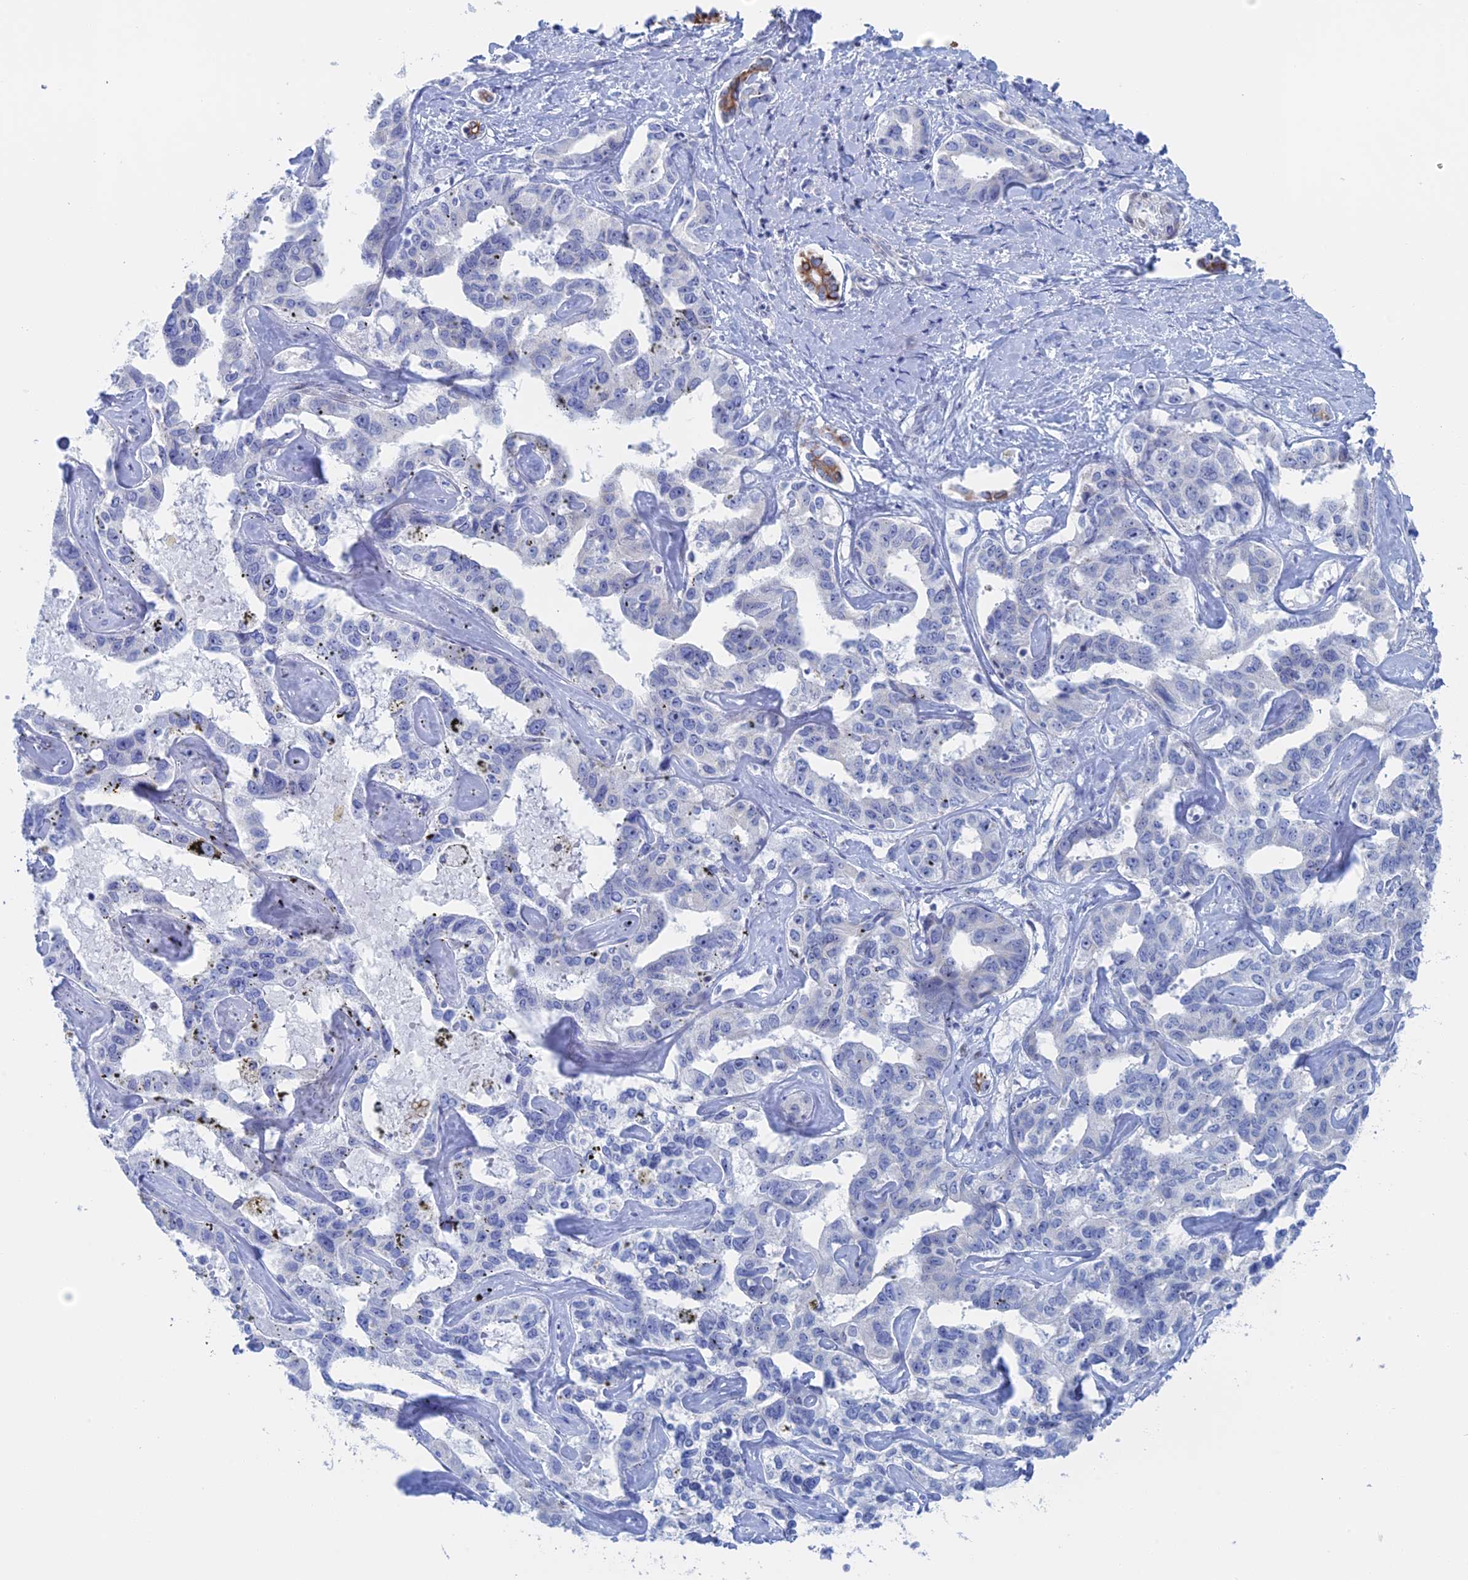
{"staining": {"intensity": "negative", "quantity": "none", "location": "none"}, "tissue": "liver cancer", "cell_type": "Tumor cells", "image_type": "cancer", "snomed": [{"axis": "morphology", "description": "Cholangiocarcinoma"}, {"axis": "topography", "description": "Liver"}], "caption": "Immunohistochemistry of liver cancer (cholangiocarcinoma) shows no expression in tumor cells. (DAB IHC, high magnification).", "gene": "IL7", "patient": {"sex": "male", "age": 59}}